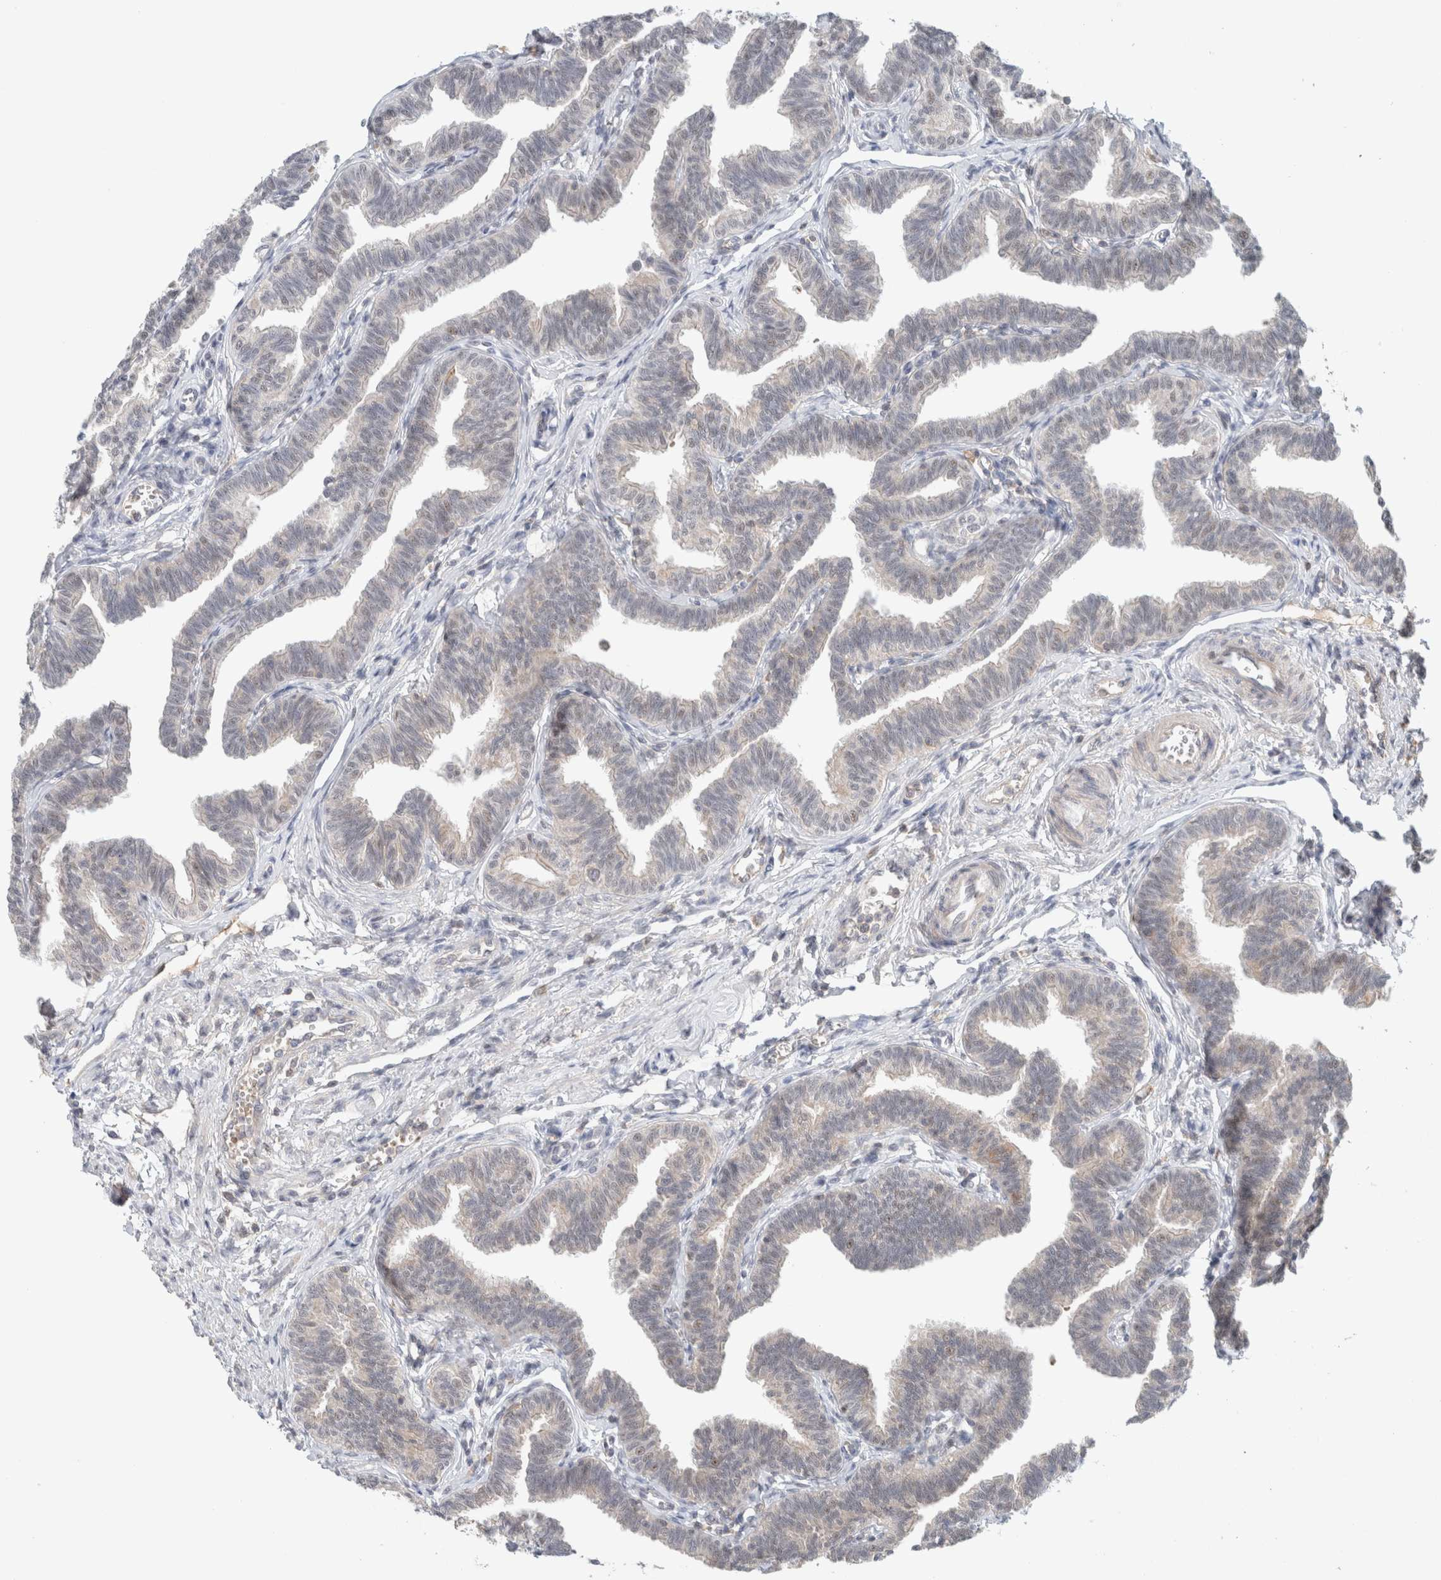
{"staining": {"intensity": "moderate", "quantity": "<25%", "location": "cytoplasmic/membranous"}, "tissue": "fallopian tube", "cell_type": "Glandular cells", "image_type": "normal", "snomed": [{"axis": "morphology", "description": "Normal tissue, NOS"}, {"axis": "topography", "description": "Fallopian tube"}, {"axis": "topography", "description": "Ovary"}], "caption": "A micrograph of fallopian tube stained for a protein shows moderate cytoplasmic/membranous brown staining in glandular cells. (Stains: DAB (3,3'-diaminobenzidine) in brown, nuclei in blue, Microscopy: brightfield microscopy at high magnification).", "gene": "MRM3", "patient": {"sex": "female", "age": 23}}